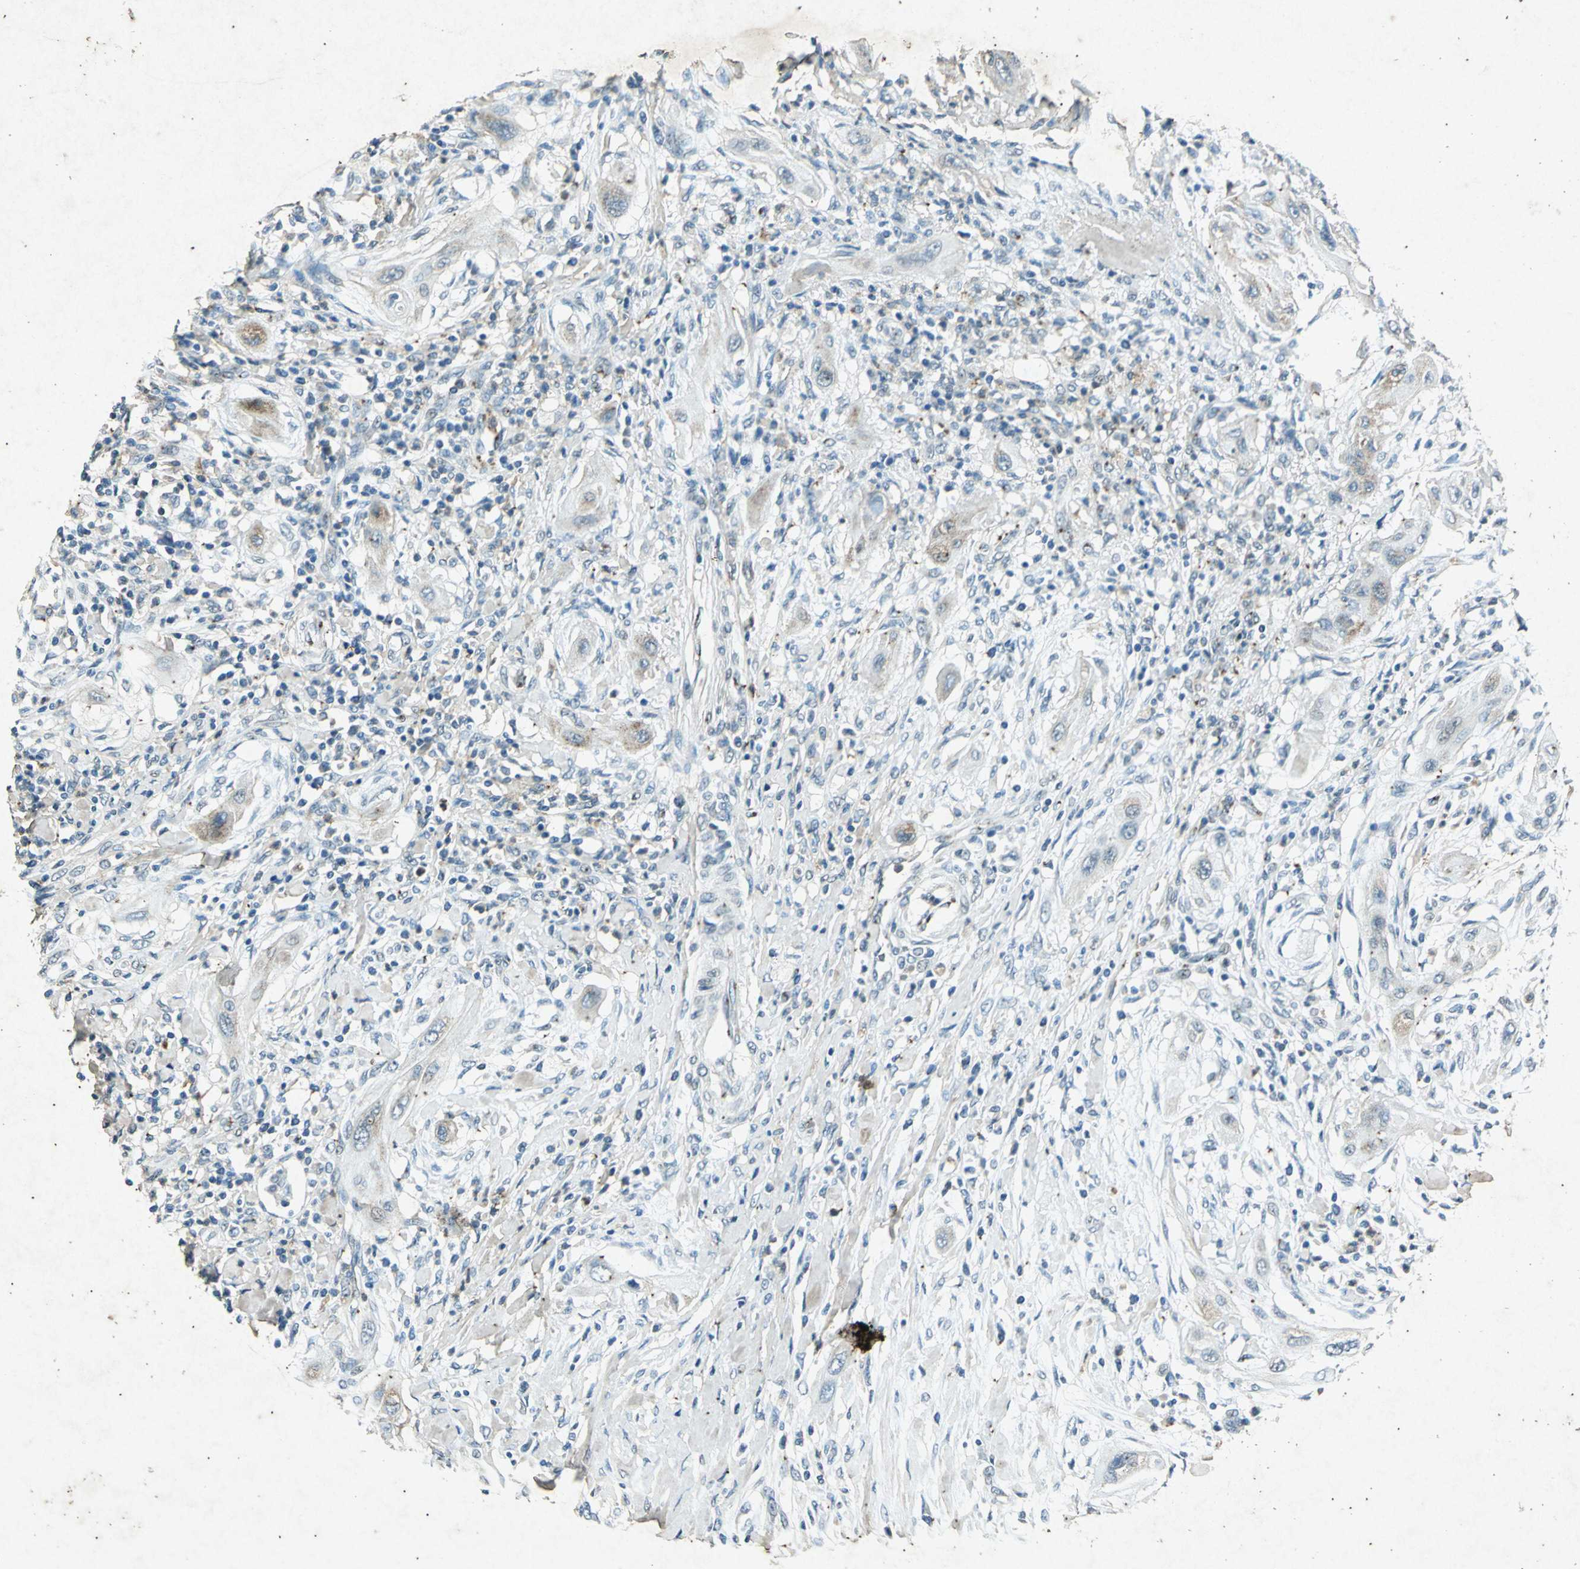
{"staining": {"intensity": "weak", "quantity": "<25%", "location": "cytoplasmic/membranous"}, "tissue": "lung cancer", "cell_type": "Tumor cells", "image_type": "cancer", "snomed": [{"axis": "morphology", "description": "Squamous cell carcinoma, NOS"}, {"axis": "topography", "description": "Lung"}], "caption": "Immunohistochemistry histopathology image of neoplastic tissue: human lung cancer (squamous cell carcinoma) stained with DAB exhibits no significant protein expression in tumor cells. Brightfield microscopy of IHC stained with DAB (brown) and hematoxylin (blue), captured at high magnification.", "gene": "PSEN1", "patient": {"sex": "female", "age": 47}}